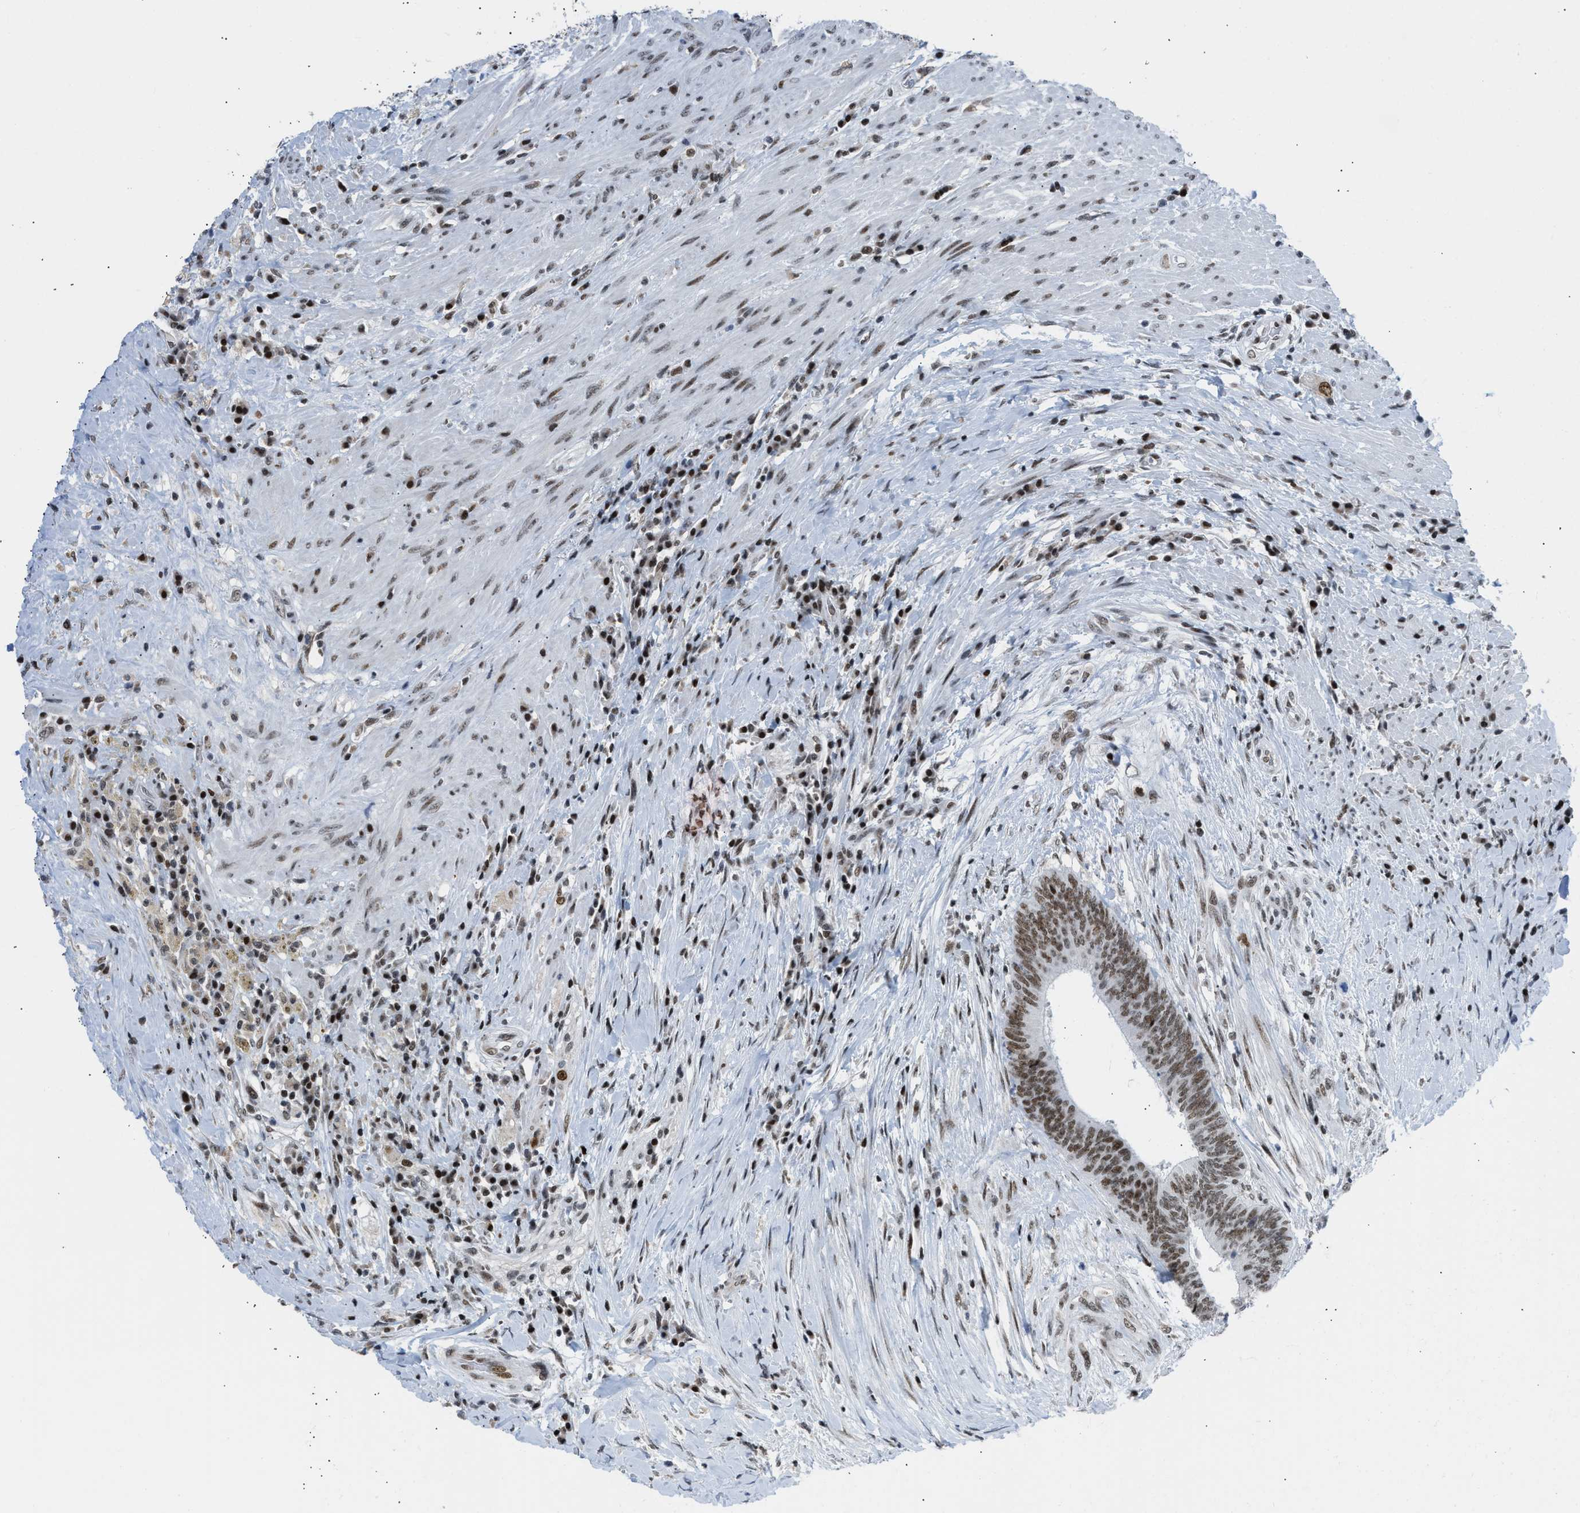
{"staining": {"intensity": "moderate", "quantity": ">75%", "location": "nuclear"}, "tissue": "colorectal cancer", "cell_type": "Tumor cells", "image_type": "cancer", "snomed": [{"axis": "morphology", "description": "Adenocarcinoma, NOS"}, {"axis": "topography", "description": "Rectum"}], "caption": "Protein staining of colorectal adenocarcinoma tissue demonstrates moderate nuclear expression in approximately >75% of tumor cells. Immunohistochemistry (ihc) stains the protein in brown and the nuclei are stained blue.", "gene": "TERF2IP", "patient": {"sex": "male", "age": 72}}